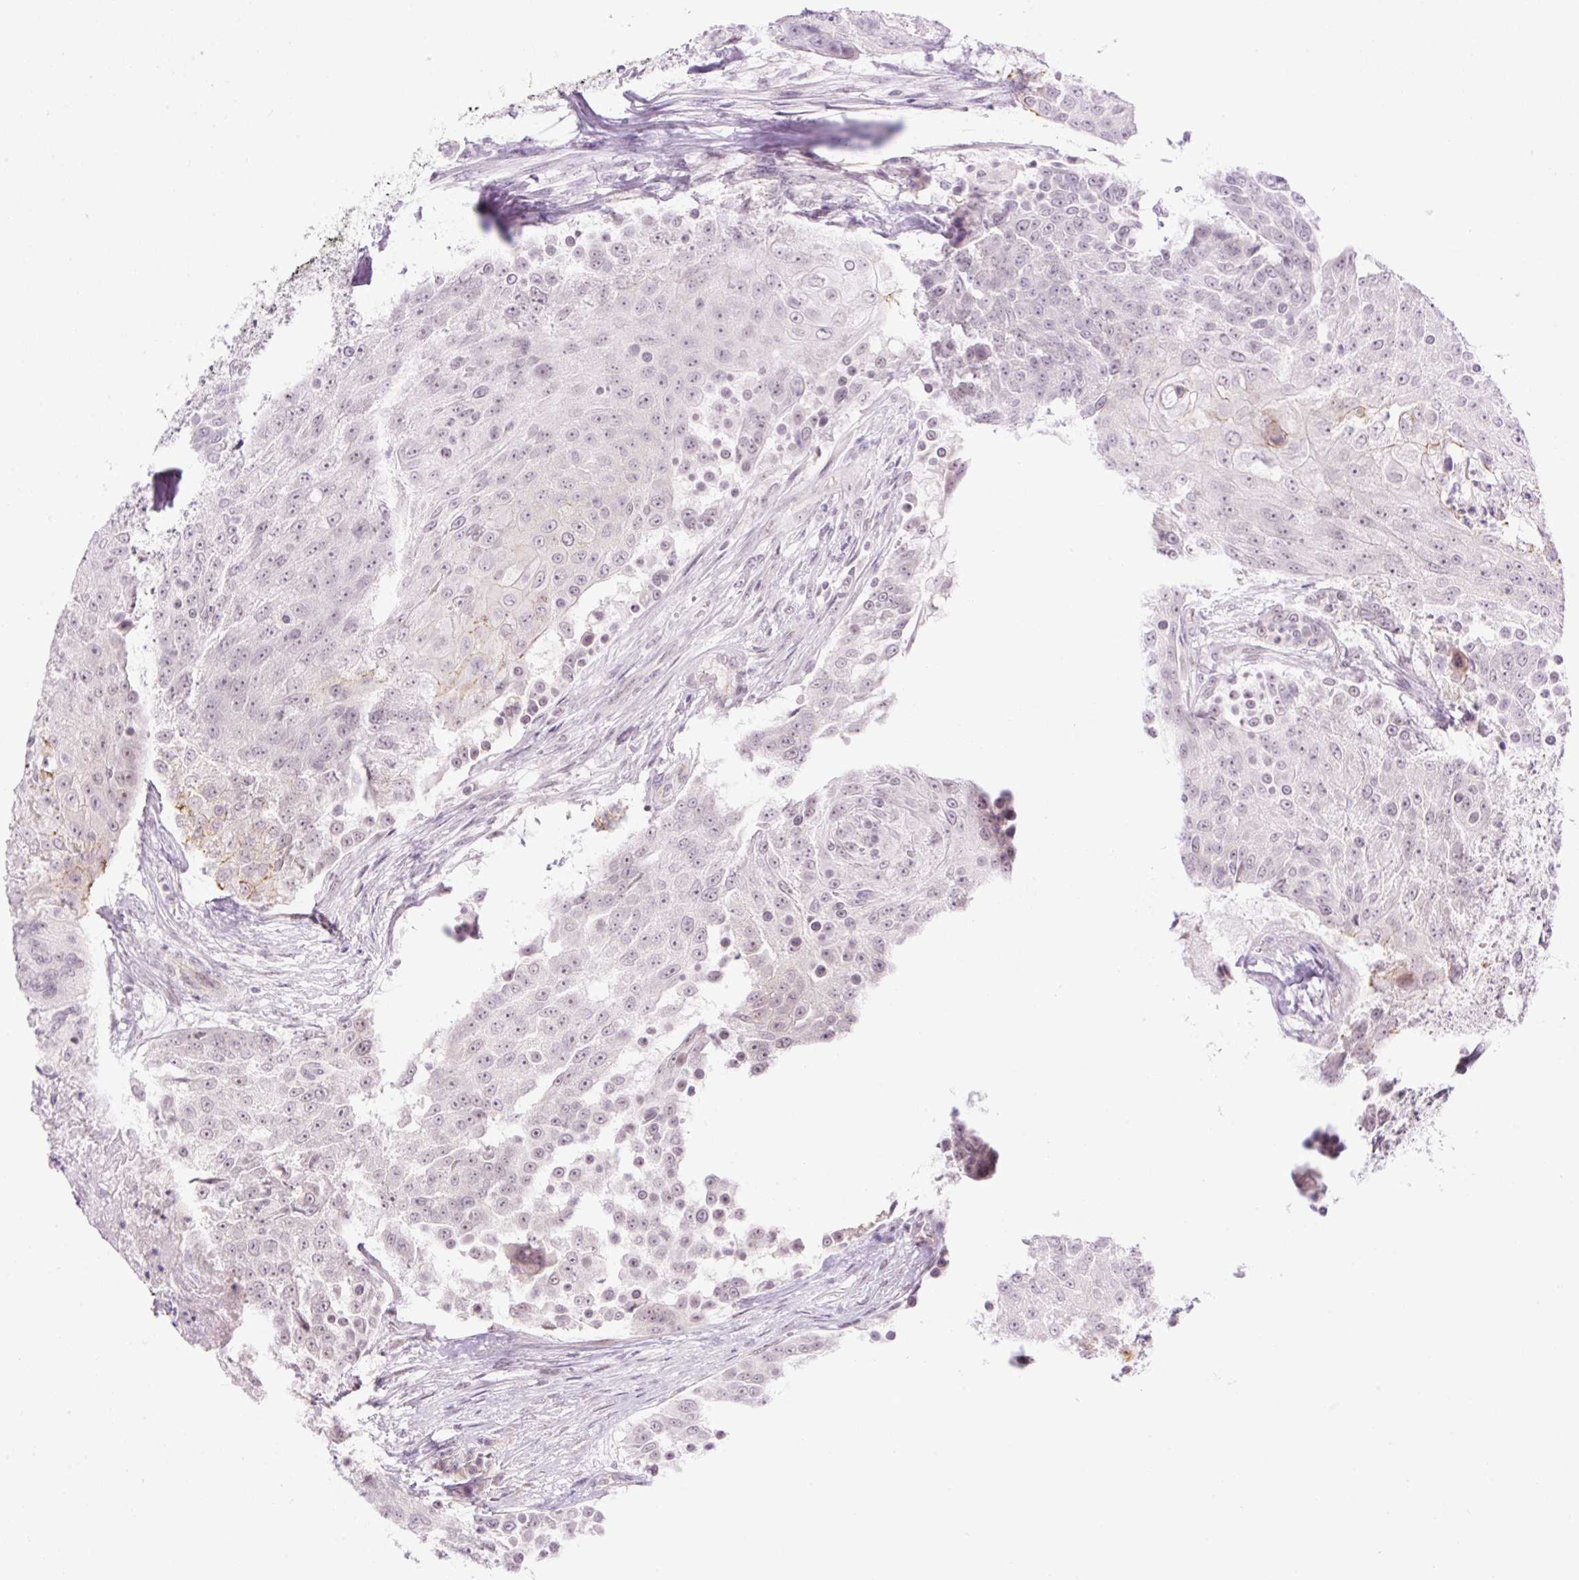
{"staining": {"intensity": "weak", "quantity": "25%-75%", "location": "nuclear"}, "tissue": "urothelial cancer", "cell_type": "Tumor cells", "image_type": "cancer", "snomed": [{"axis": "morphology", "description": "Urothelial carcinoma, High grade"}, {"axis": "topography", "description": "Urinary bladder"}], "caption": "Urothelial cancer tissue reveals weak nuclear staining in approximately 25%-75% of tumor cells", "gene": "ICE1", "patient": {"sex": "female", "age": 63}}